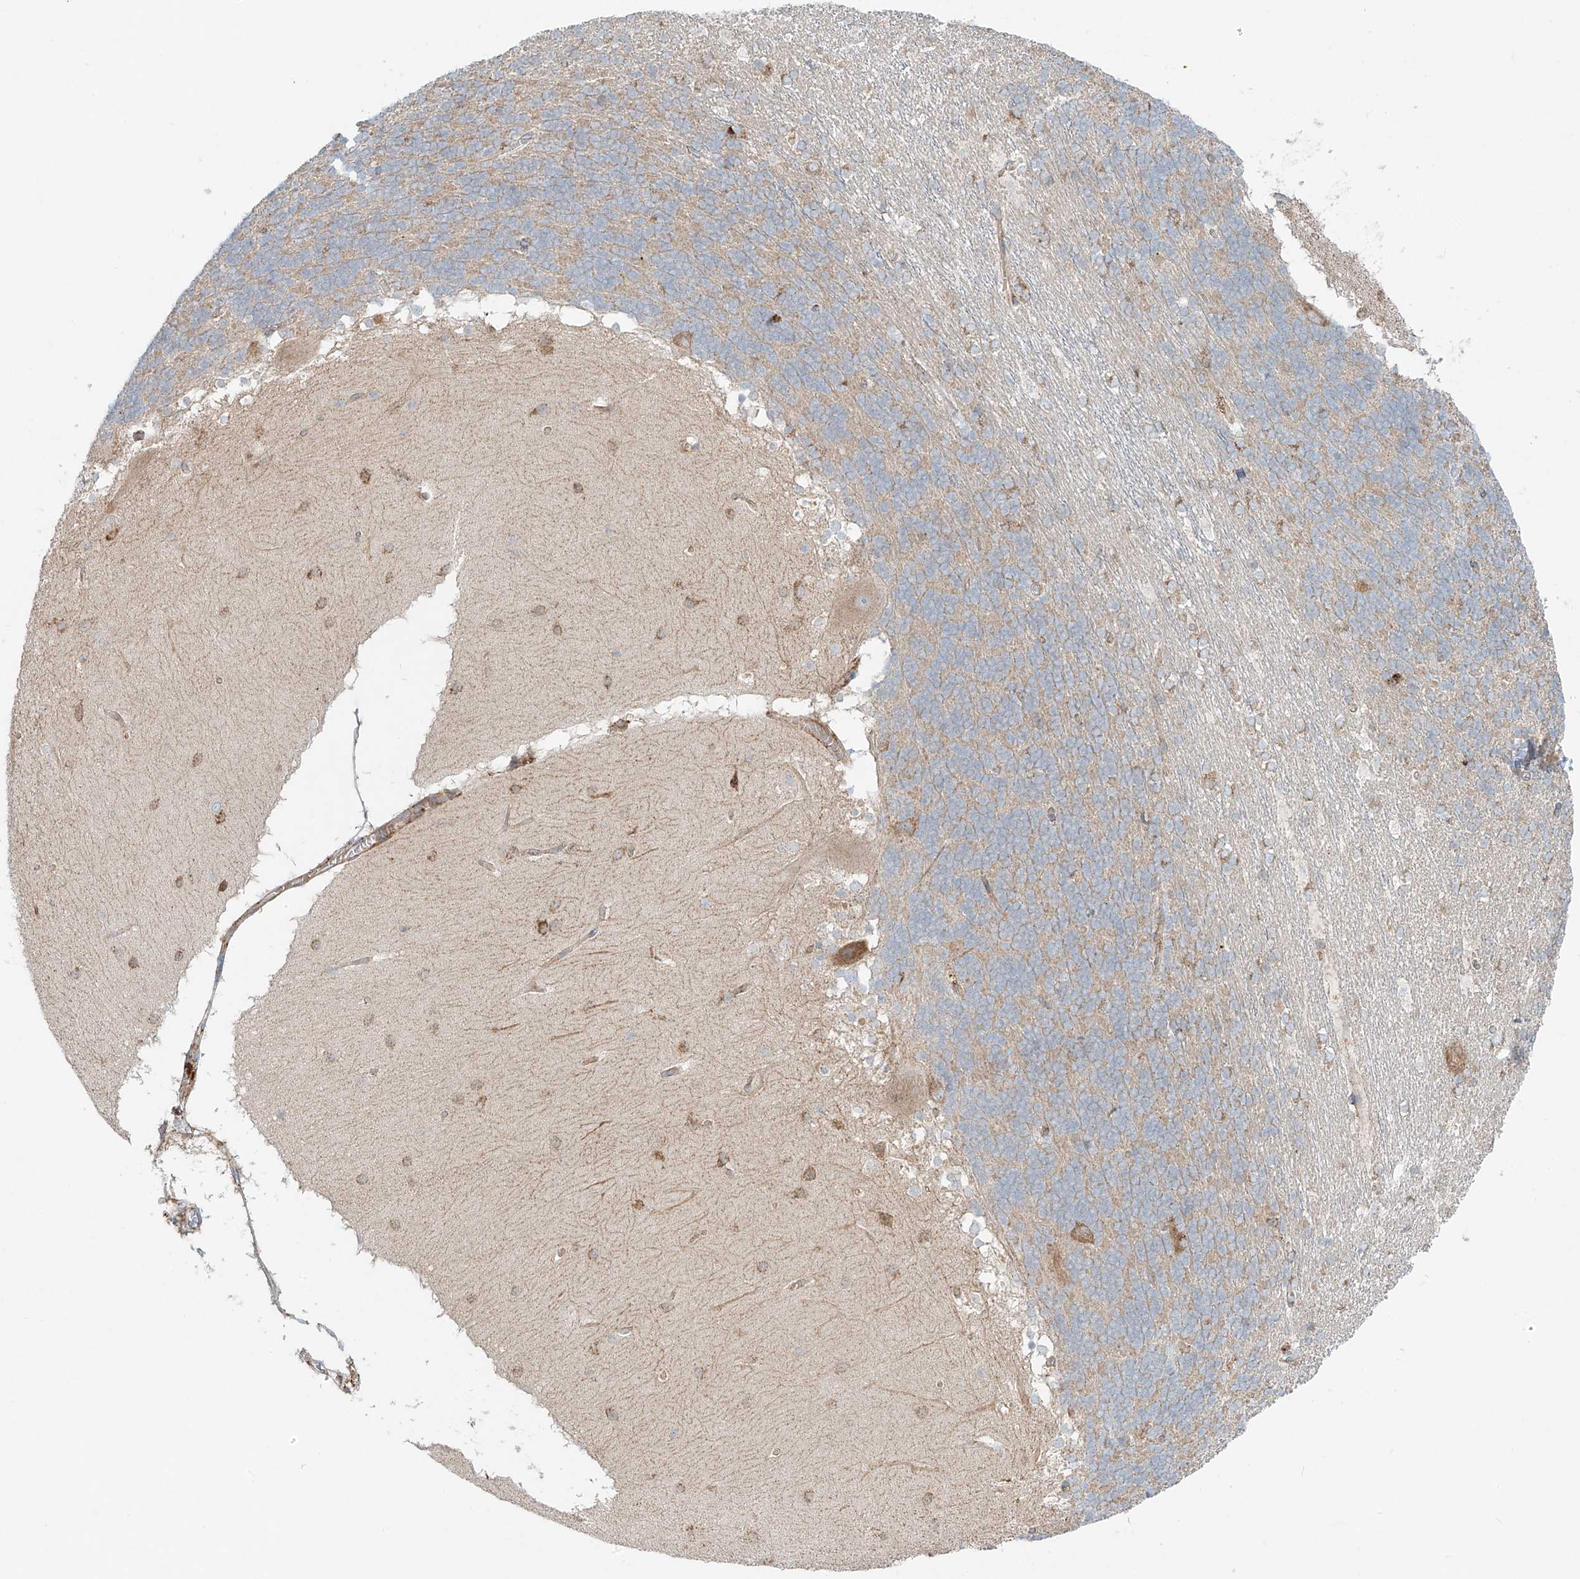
{"staining": {"intensity": "negative", "quantity": "none", "location": "none"}, "tissue": "cerebellum", "cell_type": "Cells in granular layer", "image_type": "normal", "snomed": [{"axis": "morphology", "description": "Normal tissue, NOS"}, {"axis": "topography", "description": "Cerebellum"}], "caption": "Immunohistochemistry (IHC) of normal human cerebellum demonstrates no expression in cells in granular layer.", "gene": "EIPR1", "patient": {"sex": "female", "age": 19}}